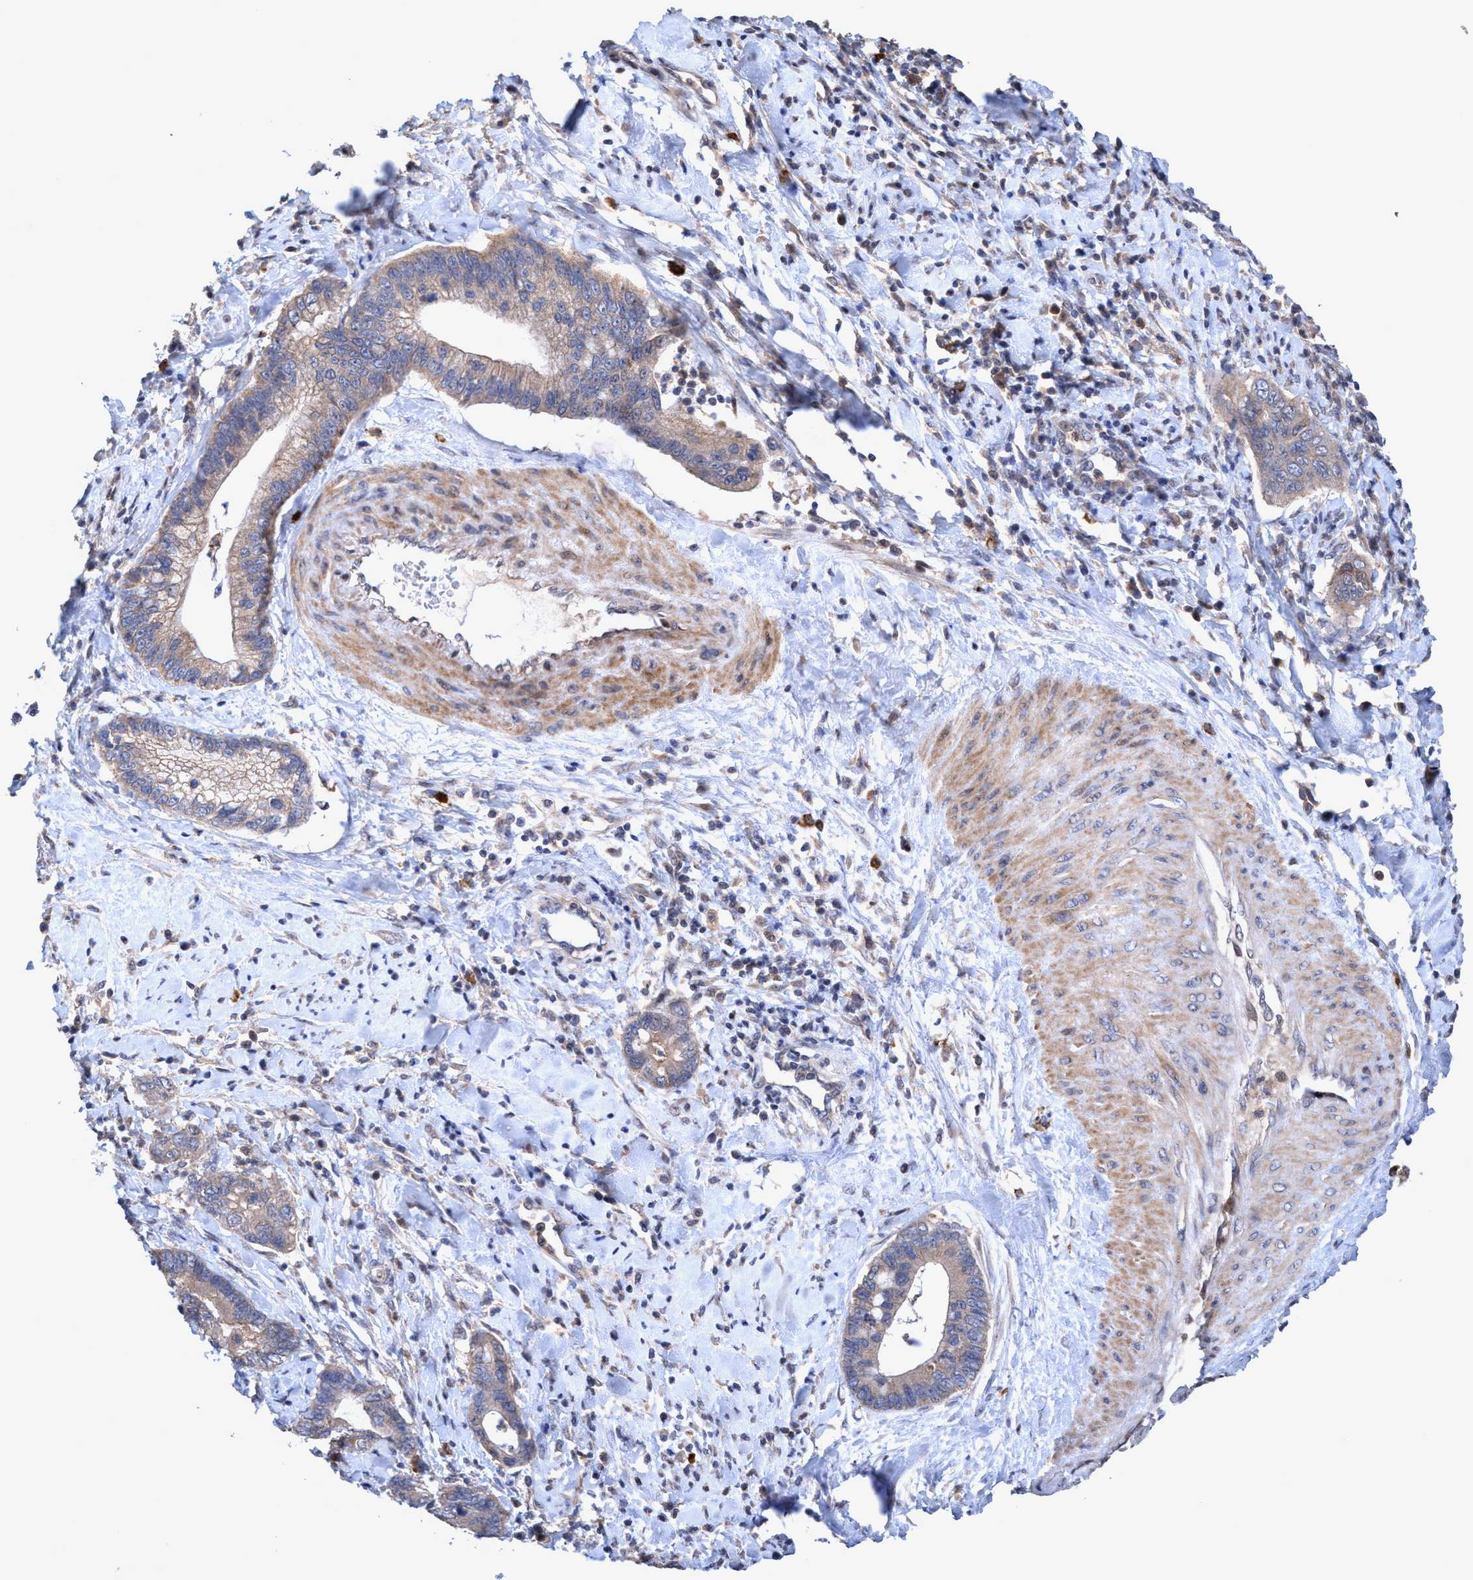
{"staining": {"intensity": "weak", "quantity": ">75%", "location": "cytoplasmic/membranous"}, "tissue": "cervical cancer", "cell_type": "Tumor cells", "image_type": "cancer", "snomed": [{"axis": "morphology", "description": "Adenocarcinoma, NOS"}, {"axis": "topography", "description": "Cervix"}], "caption": "IHC of human cervical cancer demonstrates low levels of weak cytoplasmic/membranous expression in about >75% of tumor cells.", "gene": "ZNF677", "patient": {"sex": "female", "age": 44}}